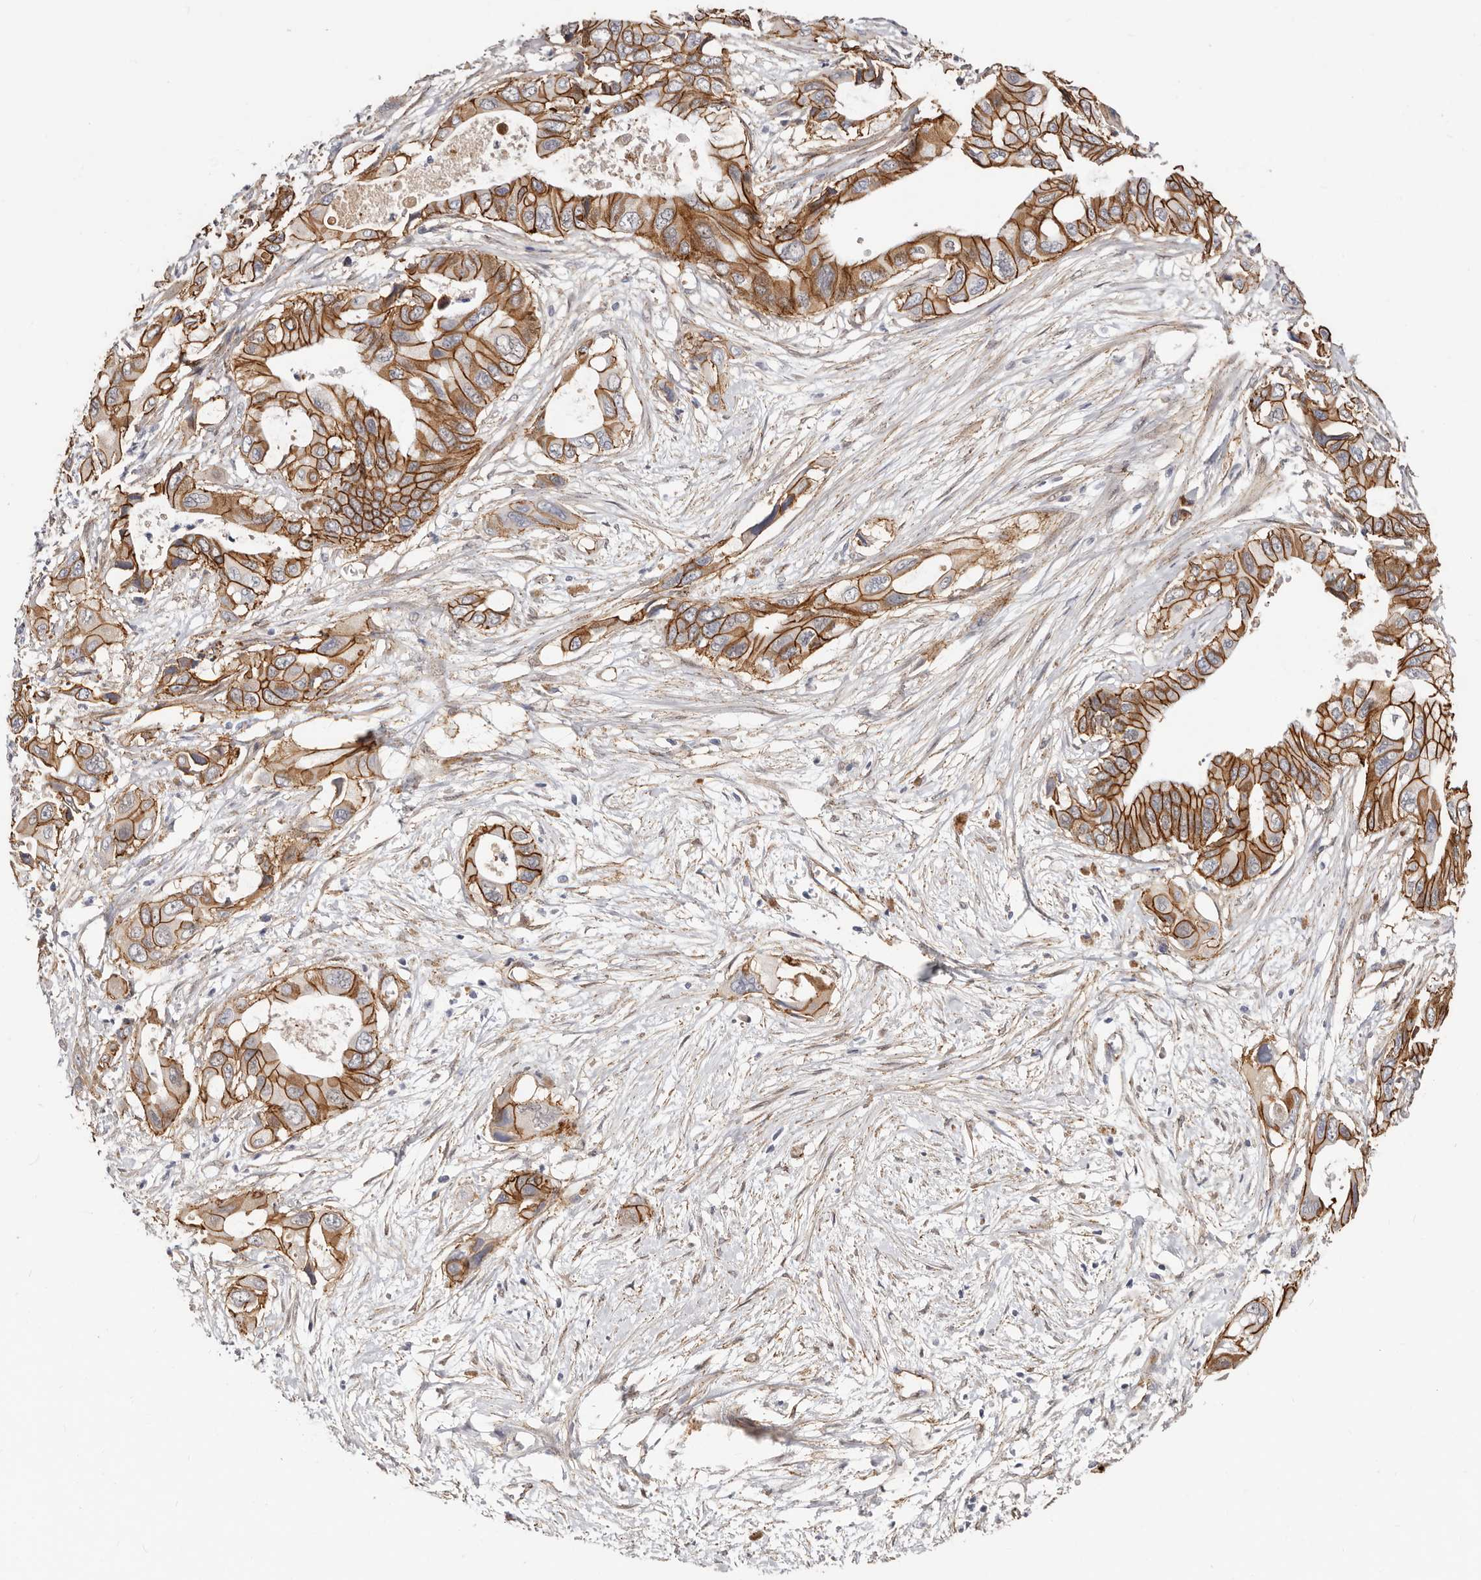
{"staining": {"intensity": "strong", "quantity": ">75%", "location": "cytoplasmic/membranous"}, "tissue": "pancreatic cancer", "cell_type": "Tumor cells", "image_type": "cancer", "snomed": [{"axis": "morphology", "description": "Adenocarcinoma, NOS"}, {"axis": "topography", "description": "Pancreas"}], "caption": "Immunohistochemistry micrograph of pancreatic cancer (adenocarcinoma) stained for a protein (brown), which reveals high levels of strong cytoplasmic/membranous staining in approximately >75% of tumor cells.", "gene": "CTNNB1", "patient": {"sex": "male", "age": 66}}